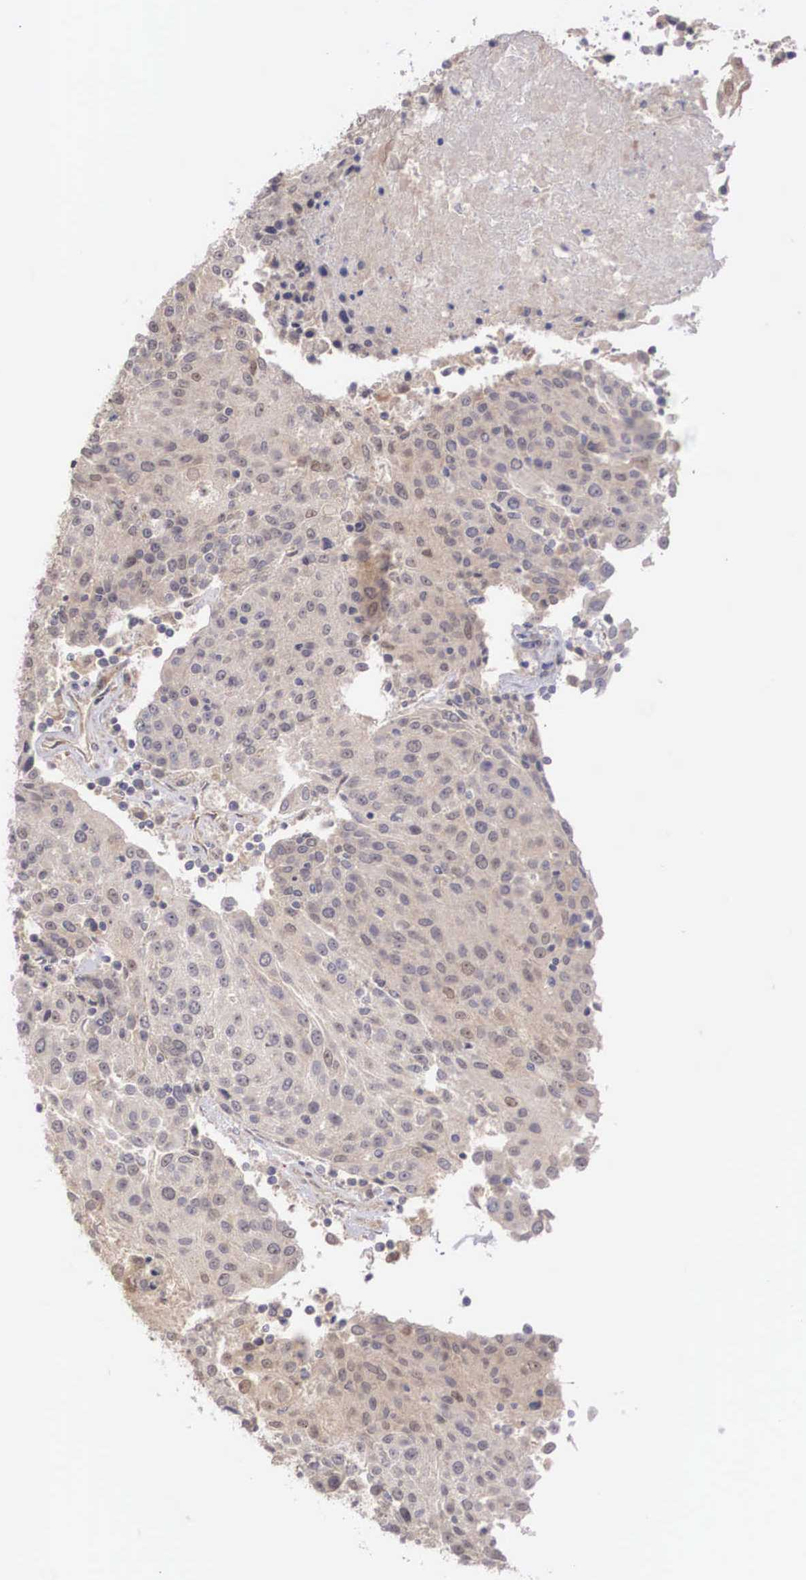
{"staining": {"intensity": "weak", "quantity": "25%-75%", "location": "cytoplasmic/membranous"}, "tissue": "urothelial cancer", "cell_type": "Tumor cells", "image_type": "cancer", "snomed": [{"axis": "morphology", "description": "Urothelial carcinoma, High grade"}, {"axis": "topography", "description": "Urinary bladder"}], "caption": "Immunohistochemical staining of urothelial carcinoma (high-grade) demonstrates low levels of weak cytoplasmic/membranous protein expression in approximately 25%-75% of tumor cells. Nuclei are stained in blue.", "gene": "DNAJB7", "patient": {"sex": "female", "age": 85}}